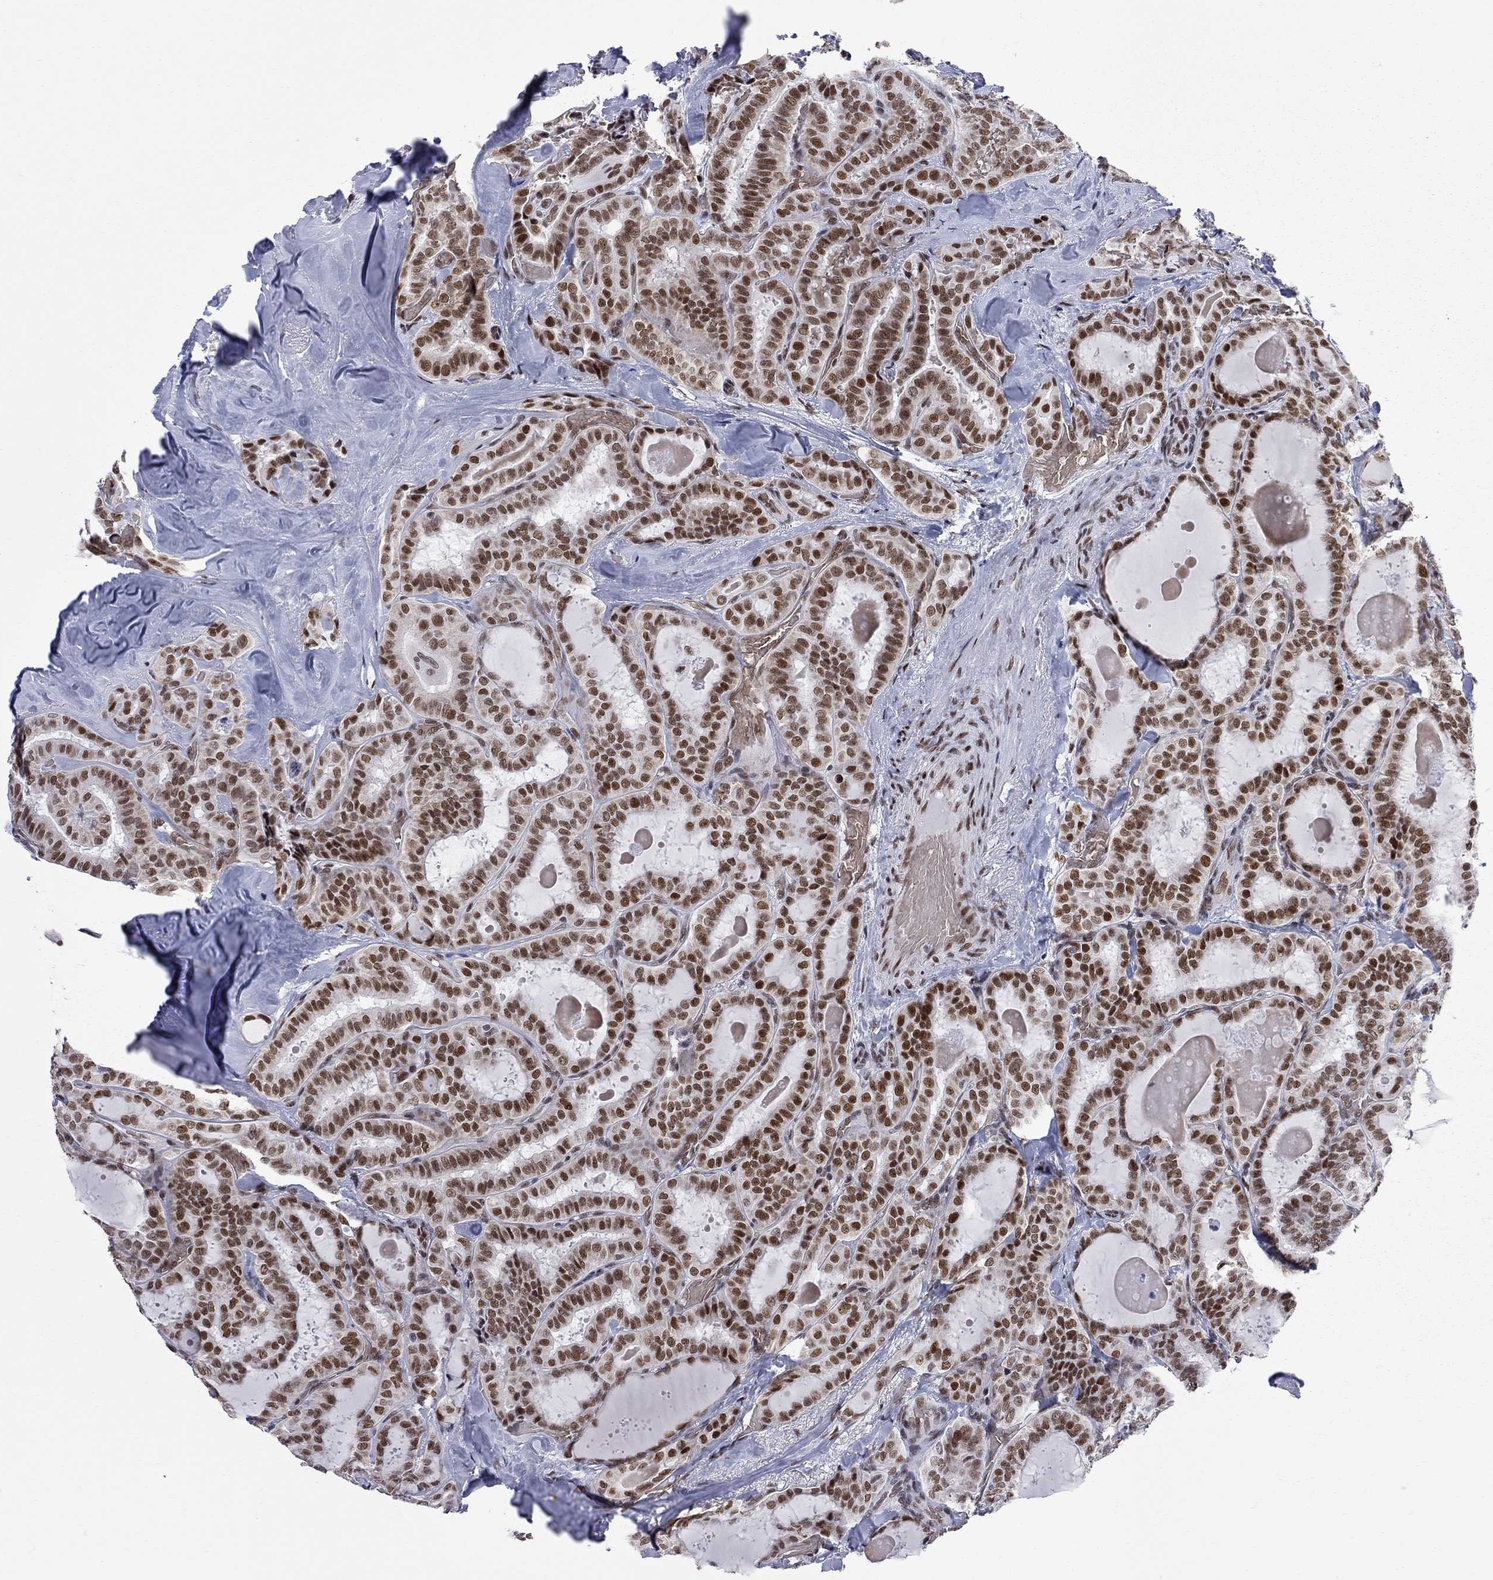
{"staining": {"intensity": "strong", "quantity": "25%-75%", "location": "nuclear"}, "tissue": "thyroid cancer", "cell_type": "Tumor cells", "image_type": "cancer", "snomed": [{"axis": "morphology", "description": "Papillary adenocarcinoma, NOS"}, {"axis": "topography", "description": "Thyroid gland"}], "caption": "Brown immunohistochemical staining in human thyroid papillary adenocarcinoma shows strong nuclear expression in approximately 25%-75% of tumor cells.", "gene": "ZBTB47", "patient": {"sex": "female", "age": 39}}